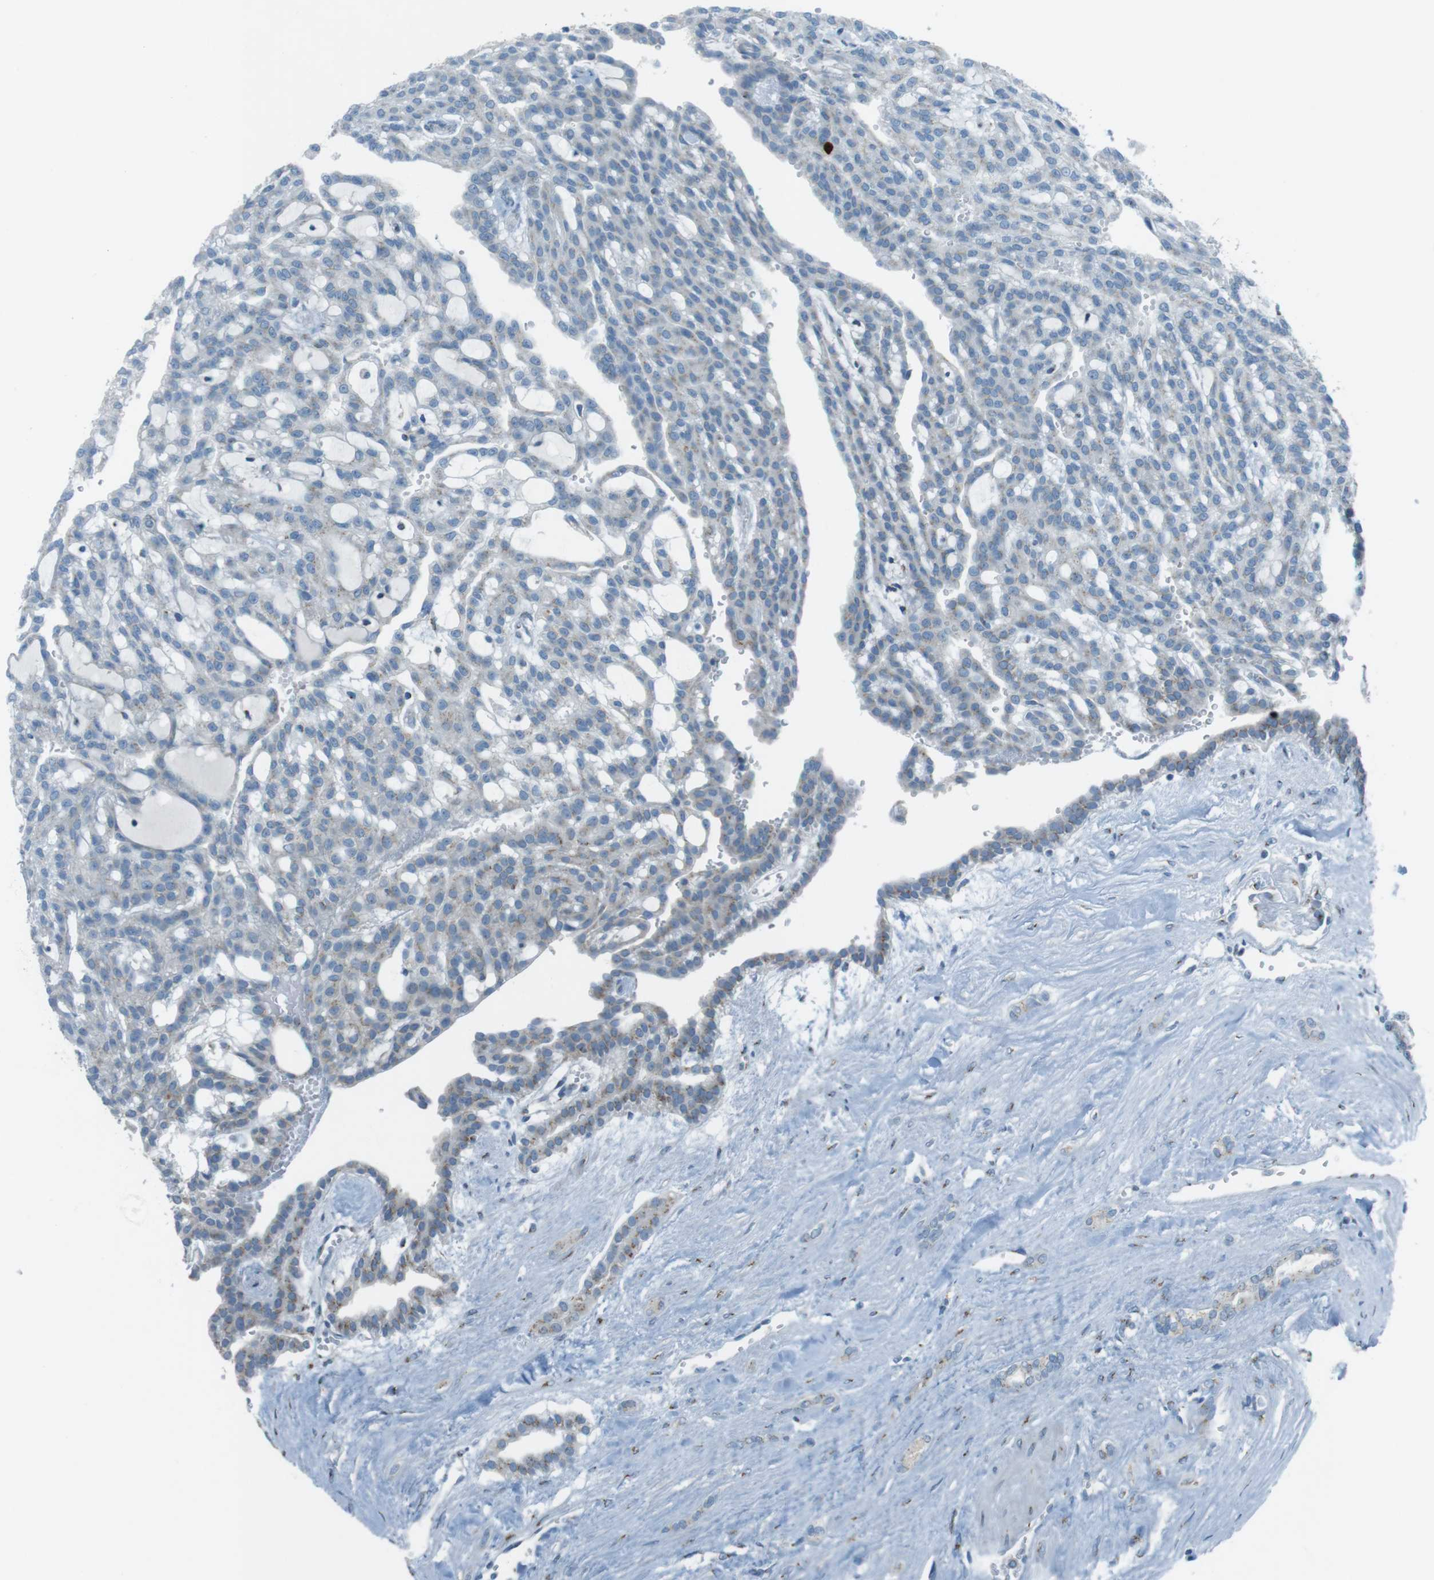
{"staining": {"intensity": "weak", "quantity": "<25%", "location": "cytoplasmic/membranous"}, "tissue": "renal cancer", "cell_type": "Tumor cells", "image_type": "cancer", "snomed": [{"axis": "morphology", "description": "Adenocarcinoma, NOS"}, {"axis": "topography", "description": "Kidney"}], "caption": "A histopathology image of renal adenocarcinoma stained for a protein displays no brown staining in tumor cells.", "gene": "TXNDC15", "patient": {"sex": "male", "age": 63}}